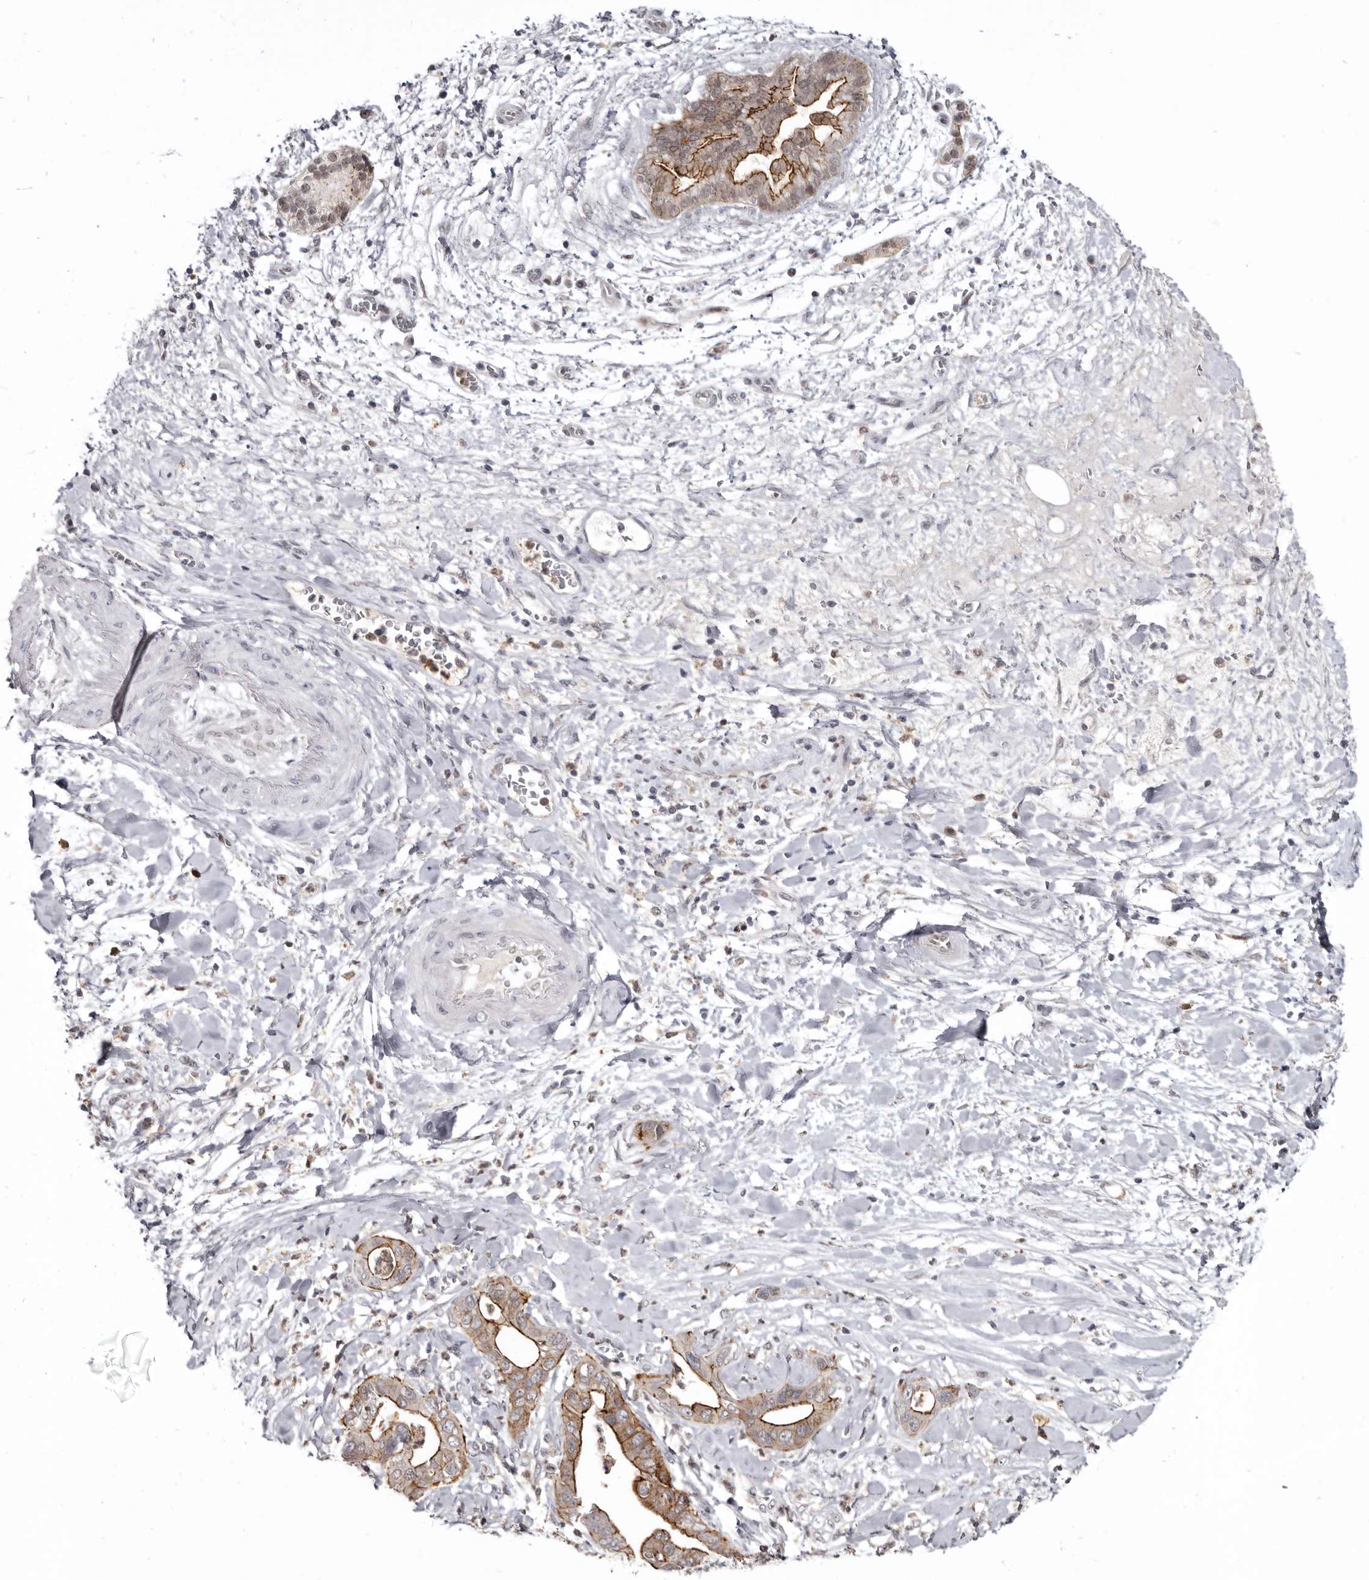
{"staining": {"intensity": "moderate", "quantity": ">75%", "location": "cytoplasmic/membranous"}, "tissue": "pancreatic cancer", "cell_type": "Tumor cells", "image_type": "cancer", "snomed": [{"axis": "morphology", "description": "Adenocarcinoma, NOS"}, {"axis": "topography", "description": "Pancreas"}], "caption": "Pancreatic adenocarcinoma was stained to show a protein in brown. There is medium levels of moderate cytoplasmic/membranous staining in about >75% of tumor cells.", "gene": "CGN", "patient": {"sex": "female", "age": 78}}